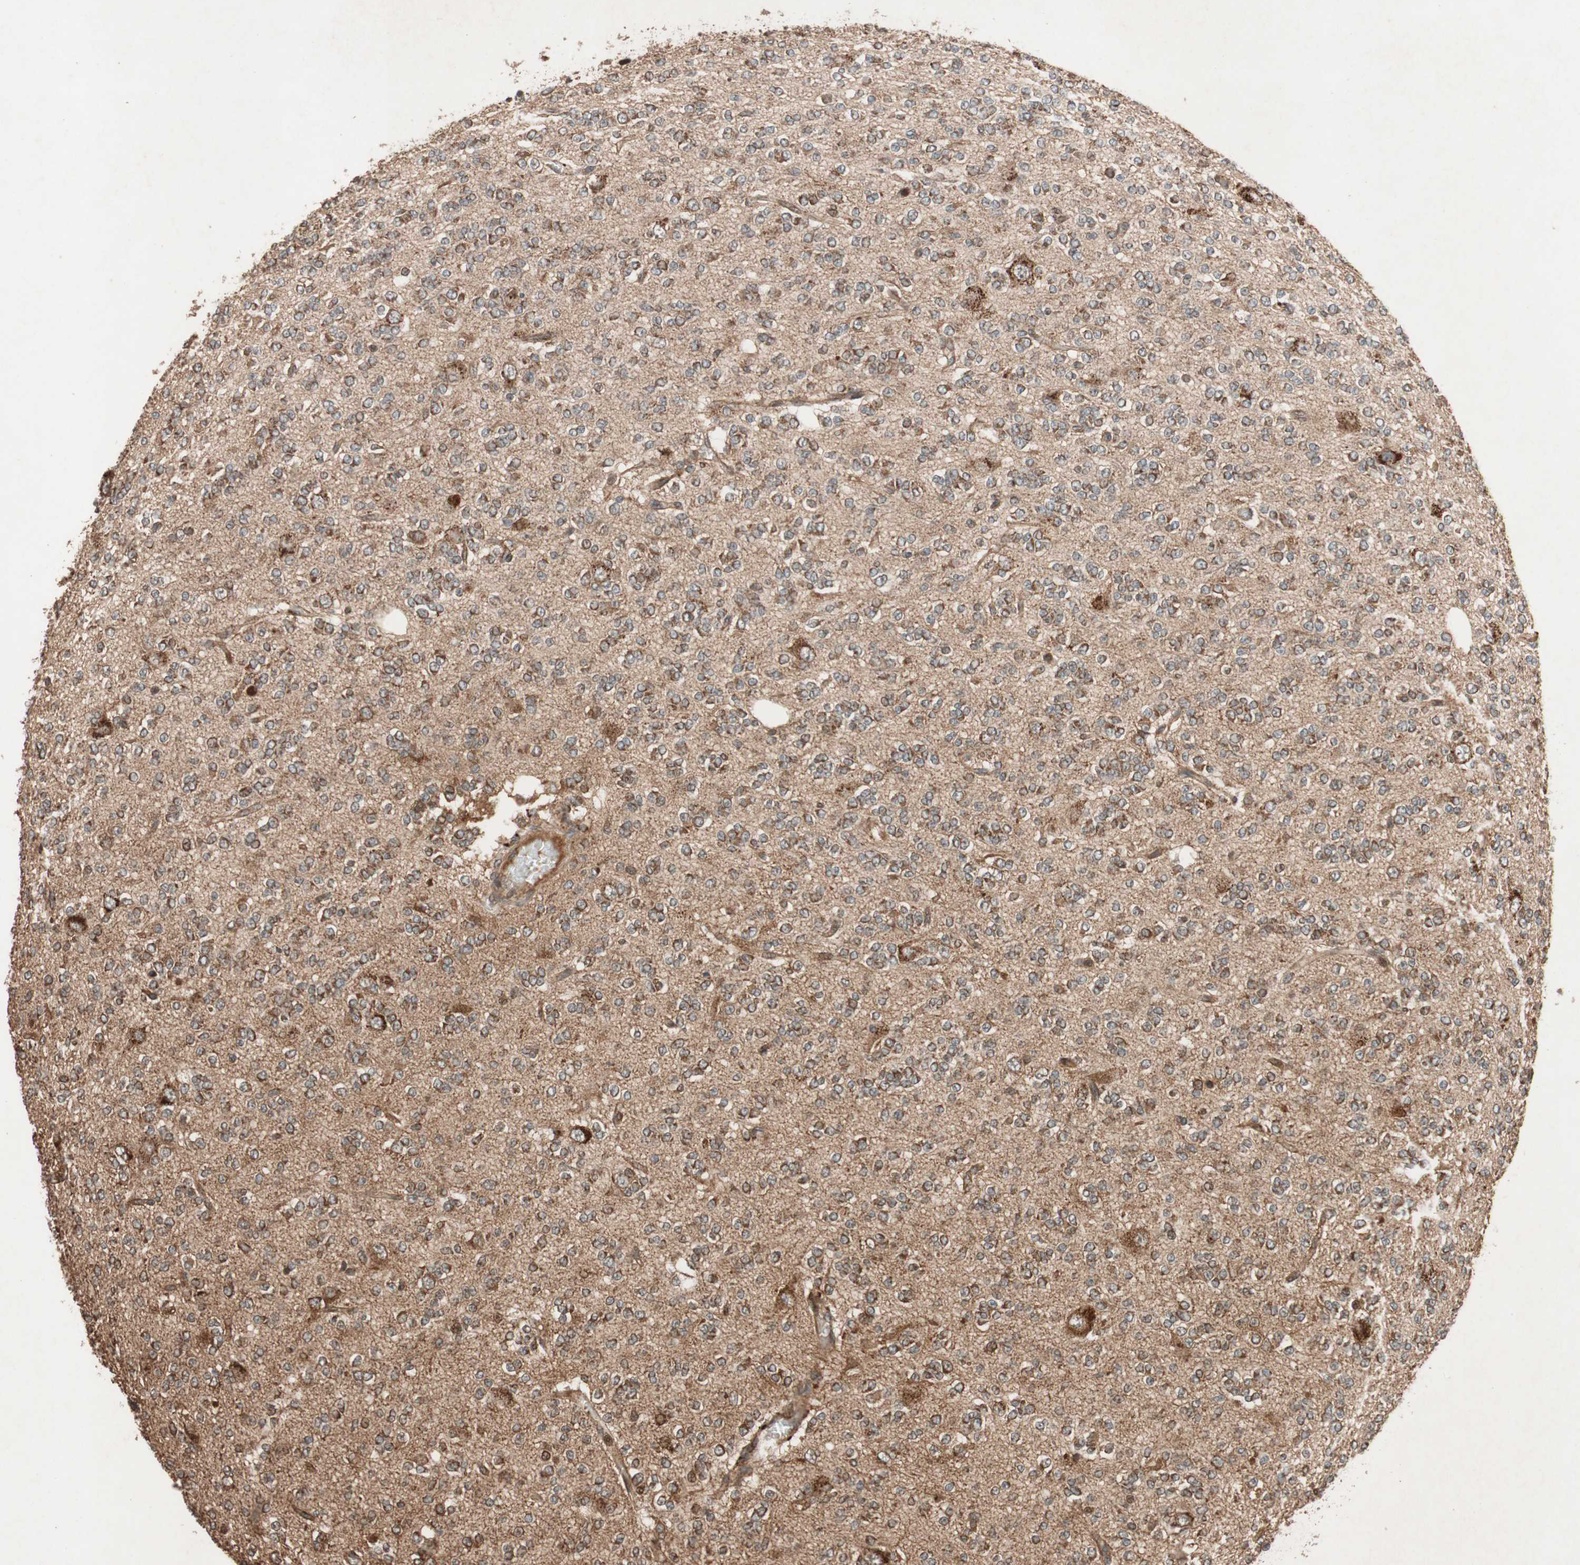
{"staining": {"intensity": "moderate", "quantity": "25%-75%", "location": "cytoplasmic/membranous"}, "tissue": "glioma", "cell_type": "Tumor cells", "image_type": "cancer", "snomed": [{"axis": "morphology", "description": "Glioma, malignant, Low grade"}, {"axis": "topography", "description": "Brain"}], "caption": "IHC photomicrograph of neoplastic tissue: human glioma stained using immunohistochemistry demonstrates medium levels of moderate protein expression localized specifically in the cytoplasmic/membranous of tumor cells, appearing as a cytoplasmic/membranous brown color.", "gene": "RAB1A", "patient": {"sex": "male", "age": 38}}